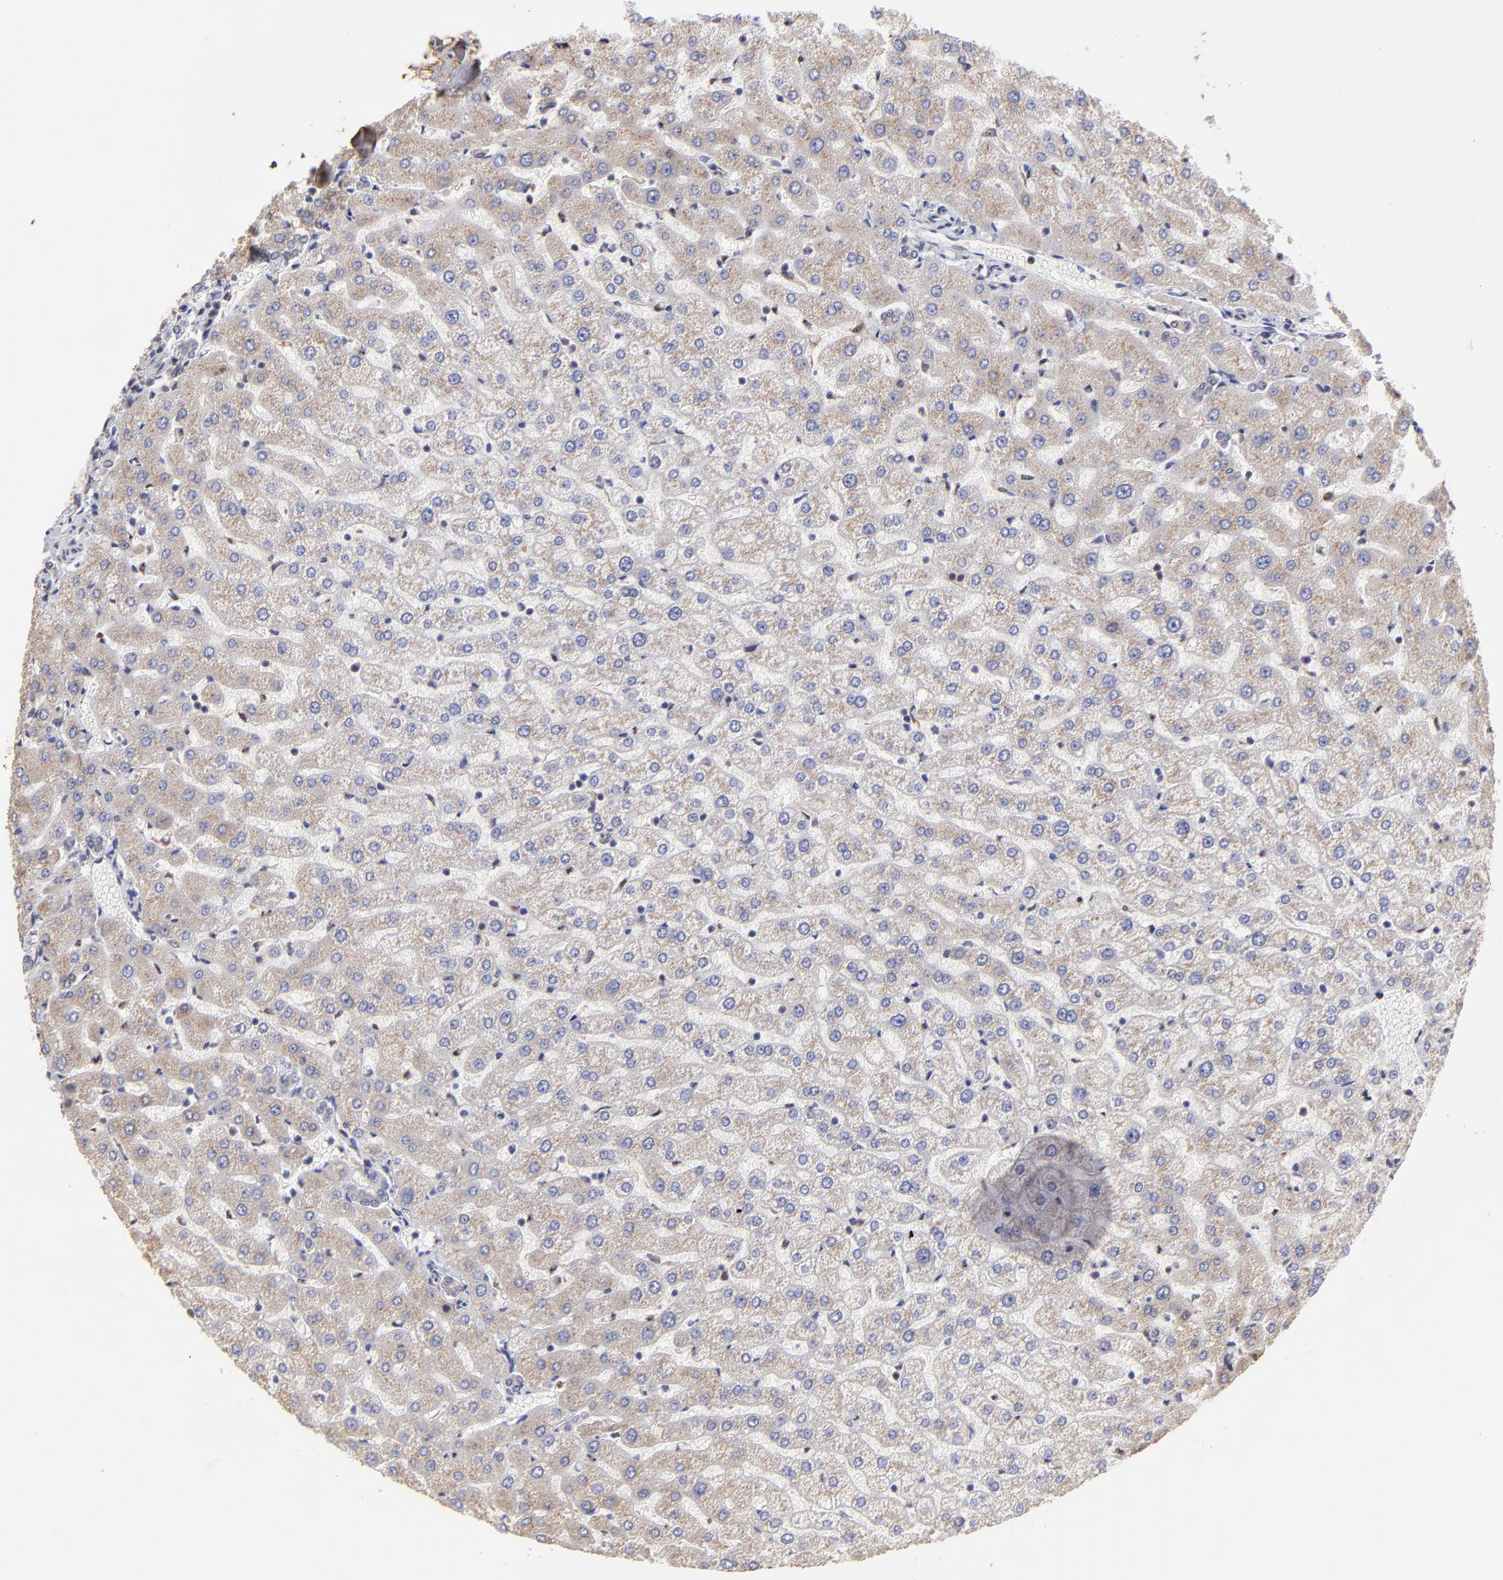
{"staining": {"intensity": "weak", "quantity": ">75%", "location": "cytoplasmic/membranous"}, "tissue": "liver", "cell_type": "Cholangiocytes", "image_type": "normal", "snomed": [{"axis": "morphology", "description": "Normal tissue, NOS"}, {"axis": "morphology", "description": "Fibrosis, NOS"}, {"axis": "topography", "description": "Liver"}], "caption": "Benign liver shows weak cytoplasmic/membranous positivity in about >75% of cholangiocytes The protein is stained brown, and the nuclei are stained in blue (DAB (3,3'-diaminobenzidine) IHC with brightfield microscopy, high magnification)..", "gene": "PSMD14", "patient": {"sex": "female", "age": 29}}